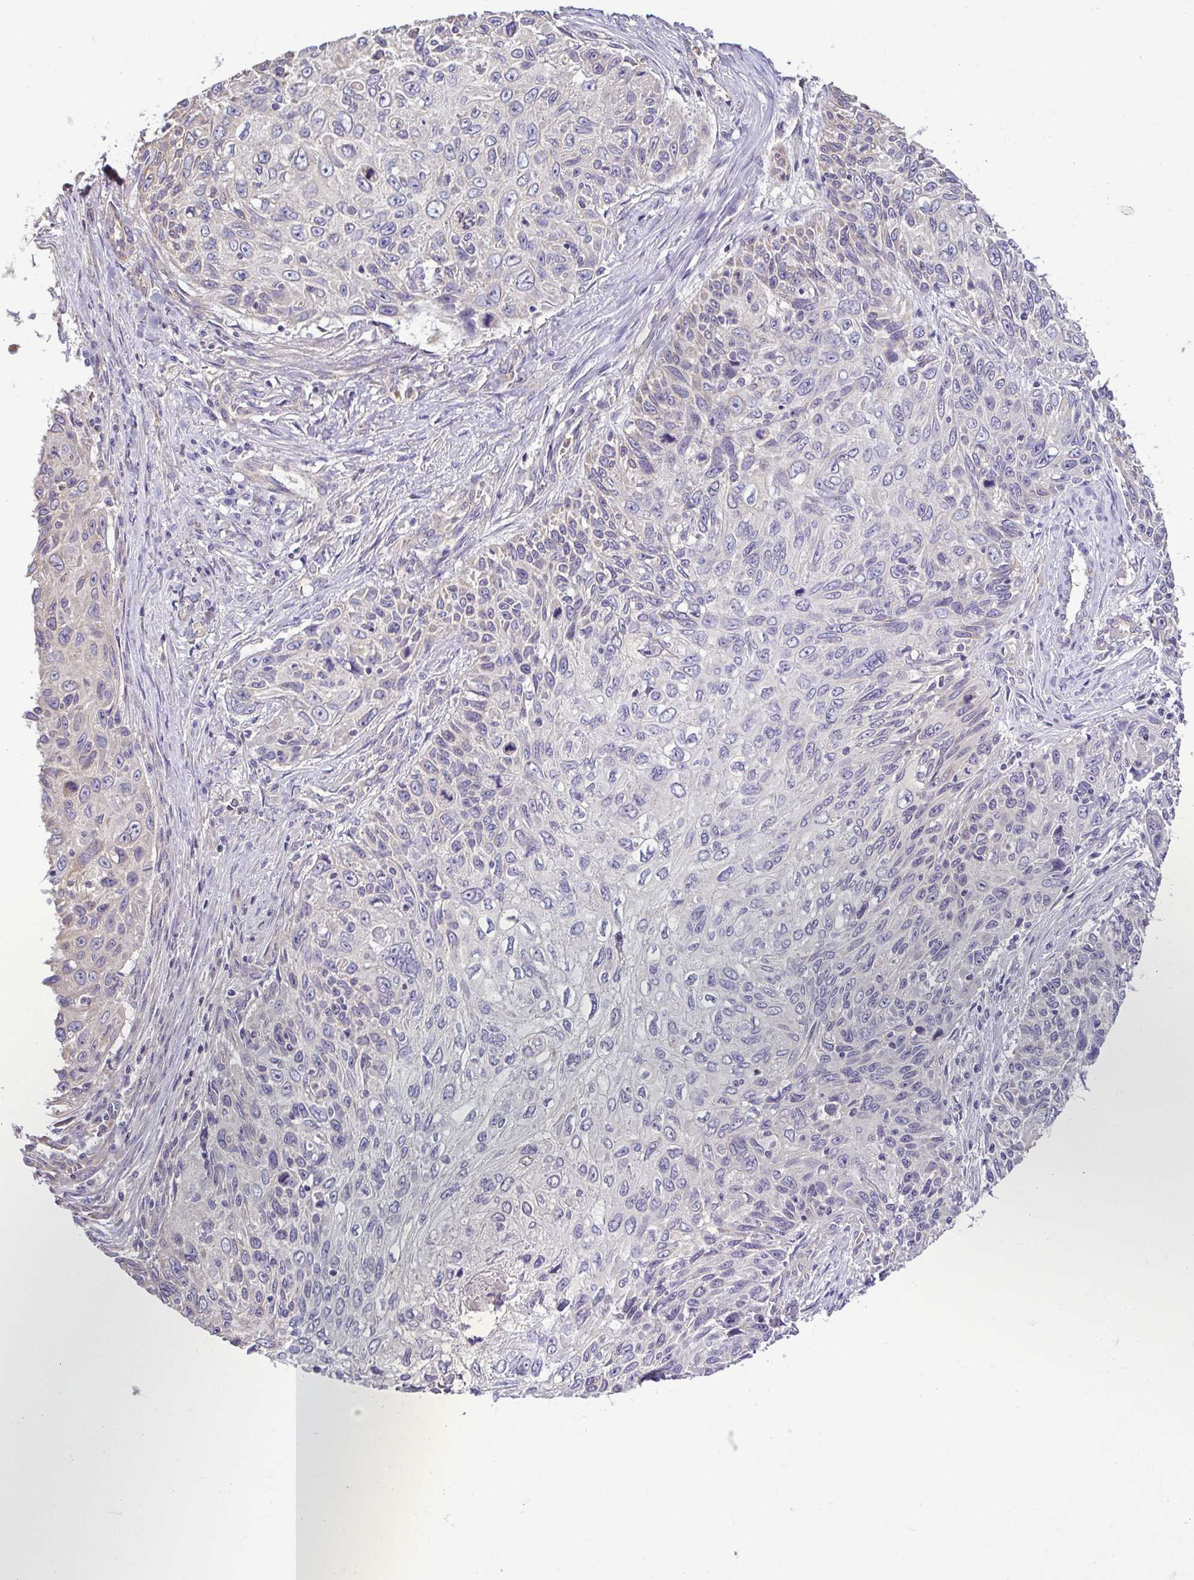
{"staining": {"intensity": "negative", "quantity": "none", "location": "none"}, "tissue": "skin cancer", "cell_type": "Tumor cells", "image_type": "cancer", "snomed": [{"axis": "morphology", "description": "Squamous cell carcinoma, NOS"}, {"axis": "topography", "description": "Skin"}], "caption": "Tumor cells show no significant protein positivity in squamous cell carcinoma (skin). (Immunohistochemistry, brightfield microscopy, high magnification).", "gene": "MYL10", "patient": {"sex": "male", "age": 92}}